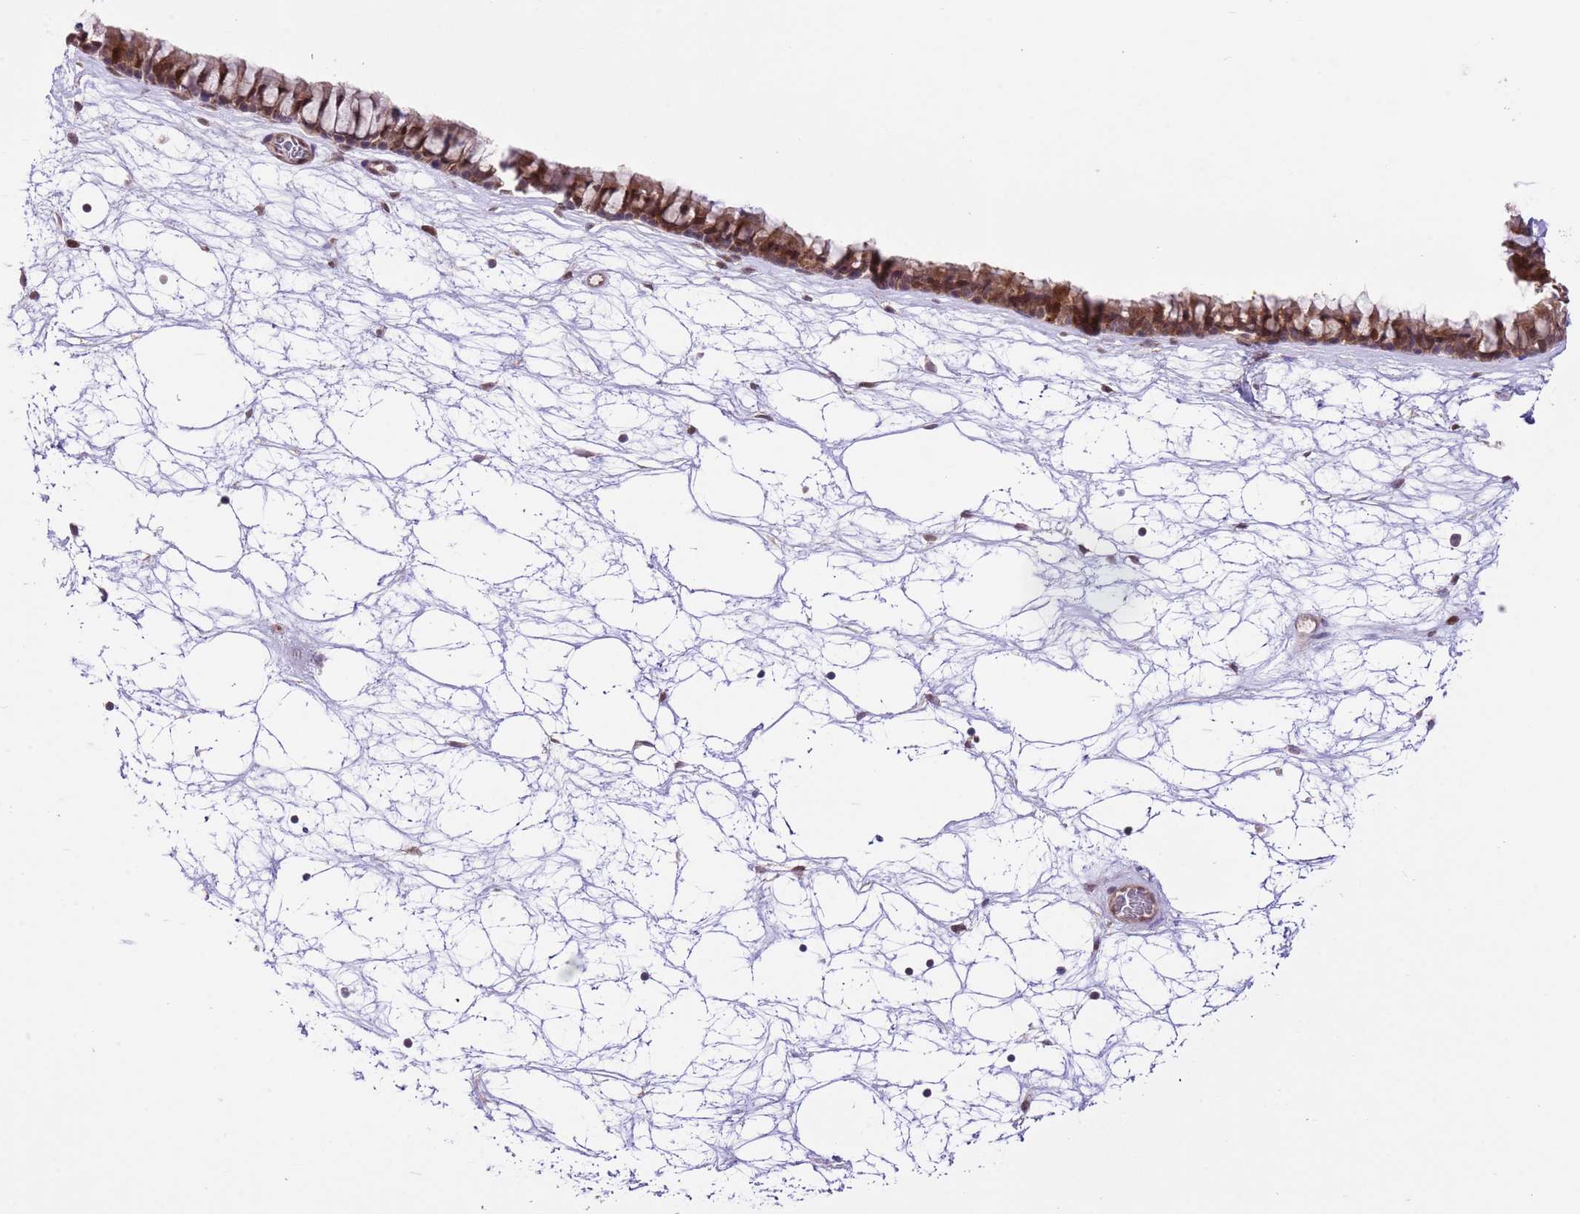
{"staining": {"intensity": "moderate", "quantity": ">75%", "location": "cytoplasmic/membranous,nuclear"}, "tissue": "nasopharynx", "cell_type": "Respiratory epithelial cells", "image_type": "normal", "snomed": [{"axis": "morphology", "description": "Normal tissue, NOS"}, {"axis": "topography", "description": "Nasopharynx"}], "caption": "An immunohistochemistry (IHC) micrograph of normal tissue is shown. Protein staining in brown labels moderate cytoplasmic/membranous,nuclear positivity in nasopharynx within respiratory epithelial cells. Immunohistochemistry stains the protein of interest in brown and the nuclei are stained blue.", "gene": "HDHD2", "patient": {"sex": "male", "age": 64}}